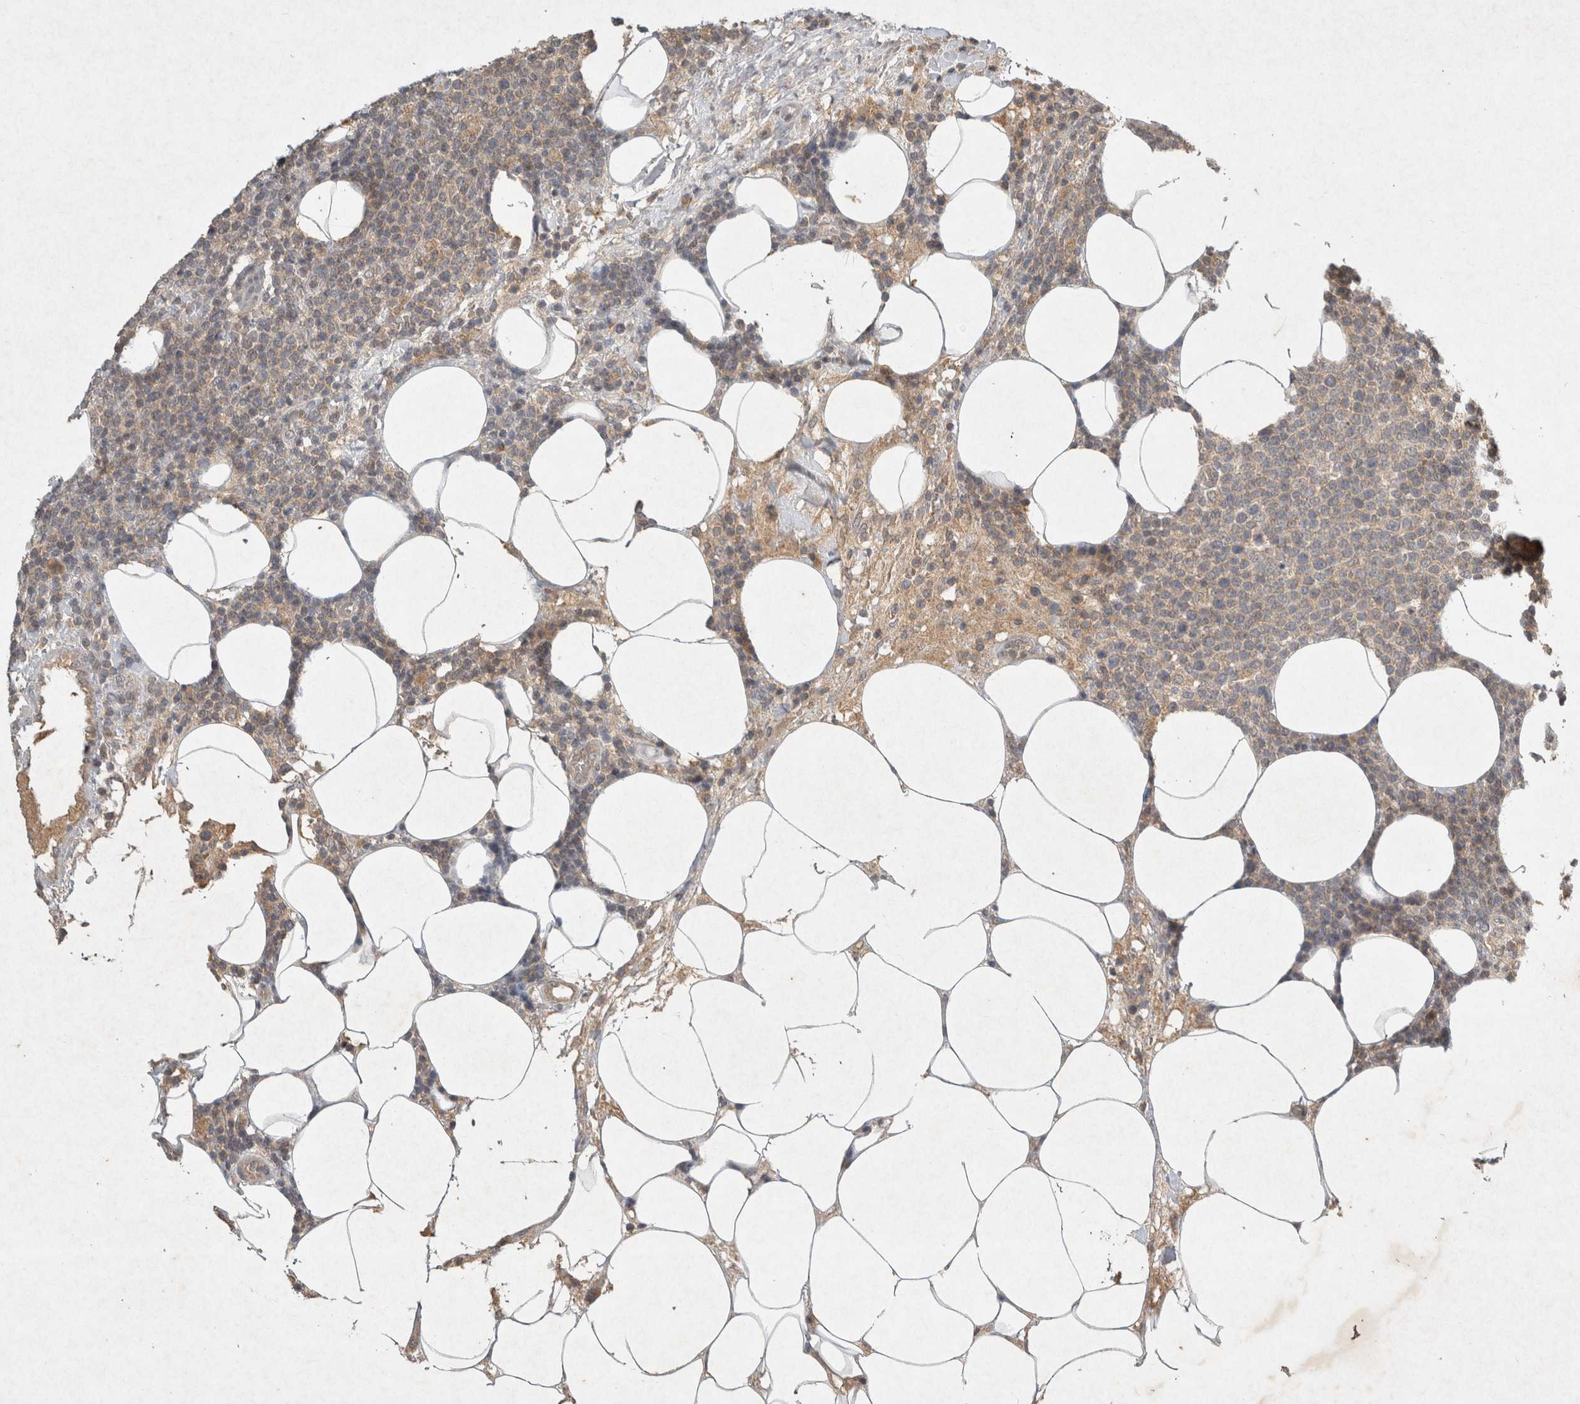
{"staining": {"intensity": "weak", "quantity": "25%-75%", "location": "cytoplasmic/membranous"}, "tissue": "lymphoma", "cell_type": "Tumor cells", "image_type": "cancer", "snomed": [{"axis": "morphology", "description": "Malignant lymphoma, non-Hodgkin's type, High grade"}, {"axis": "topography", "description": "Lymph node"}], "caption": "Protein staining of high-grade malignant lymphoma, non-Hodgkin's type tissue reveals weak cytoplasmic/membranous expression in approximately 25%-75% of tumor cells.", "gene": "LOXL2", "patient": {"sex": "male", "age": 61}}